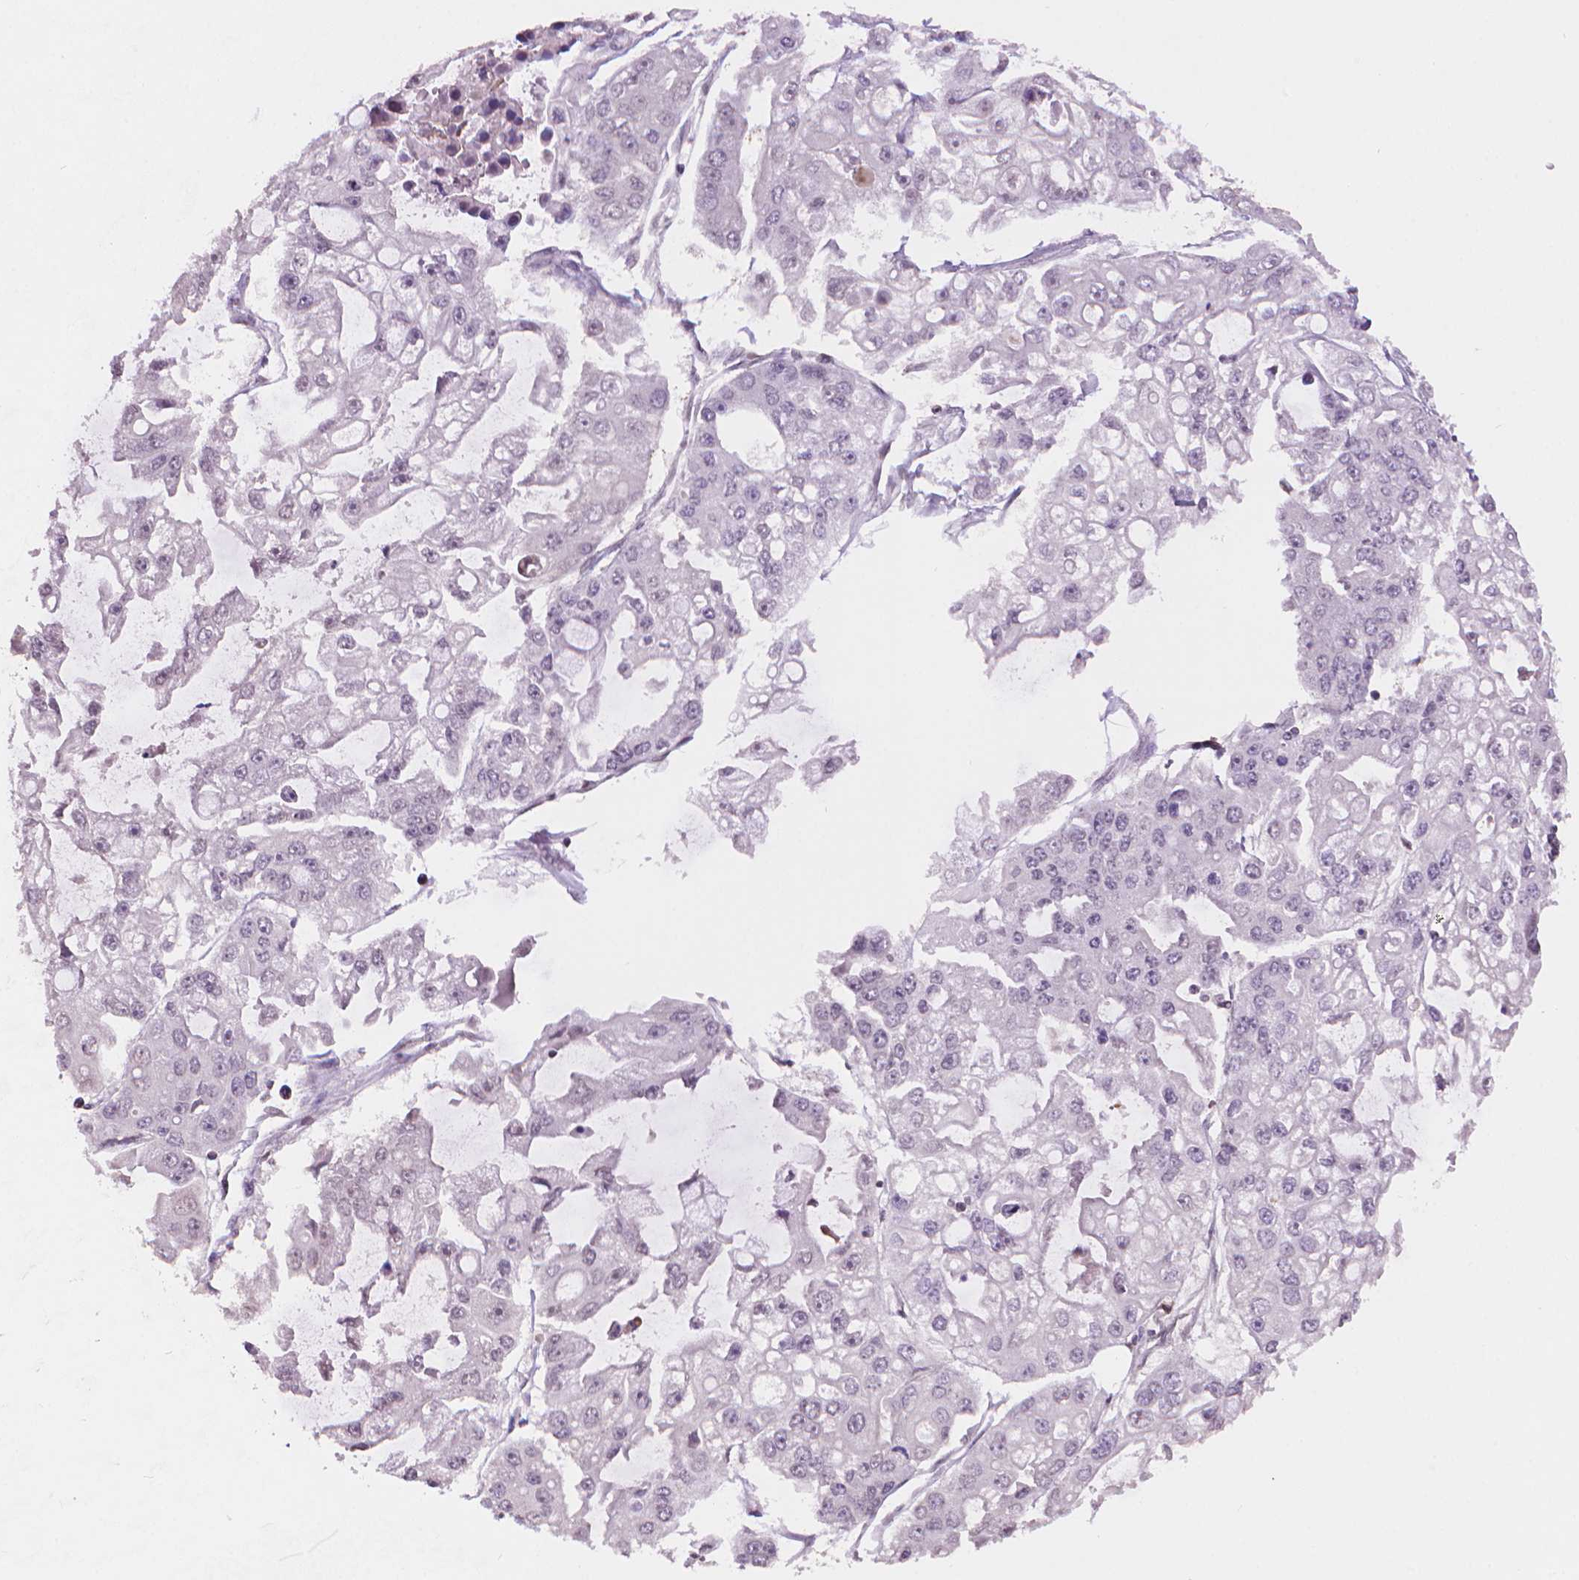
{"staining": {"intensity": "negative", "quantity": "none", "location": "none"}, "tissue": "ovarian cancer", "cell_type": "Tumor cells", "image_type": "cancer", "snomed": [{"axis": "morphology", "description": "Cystadenocarcinoma, serous, NOS"}, {"axis": "topography", "description": "Ovary"}], "caption": "An IHC image of serous cystadenocarcinoma (ovarian) is shown. There is no staining in tumor cells of serous cystadenocarcinoma (ovarian). Brightfield microscopy of immunohistochemistry (IHC) stained with DAB (brown) and hematoxylin (blue), captured at high magnification.", "gene": "TMEM184A", "patient": {"sex": "female", "age": 56}}